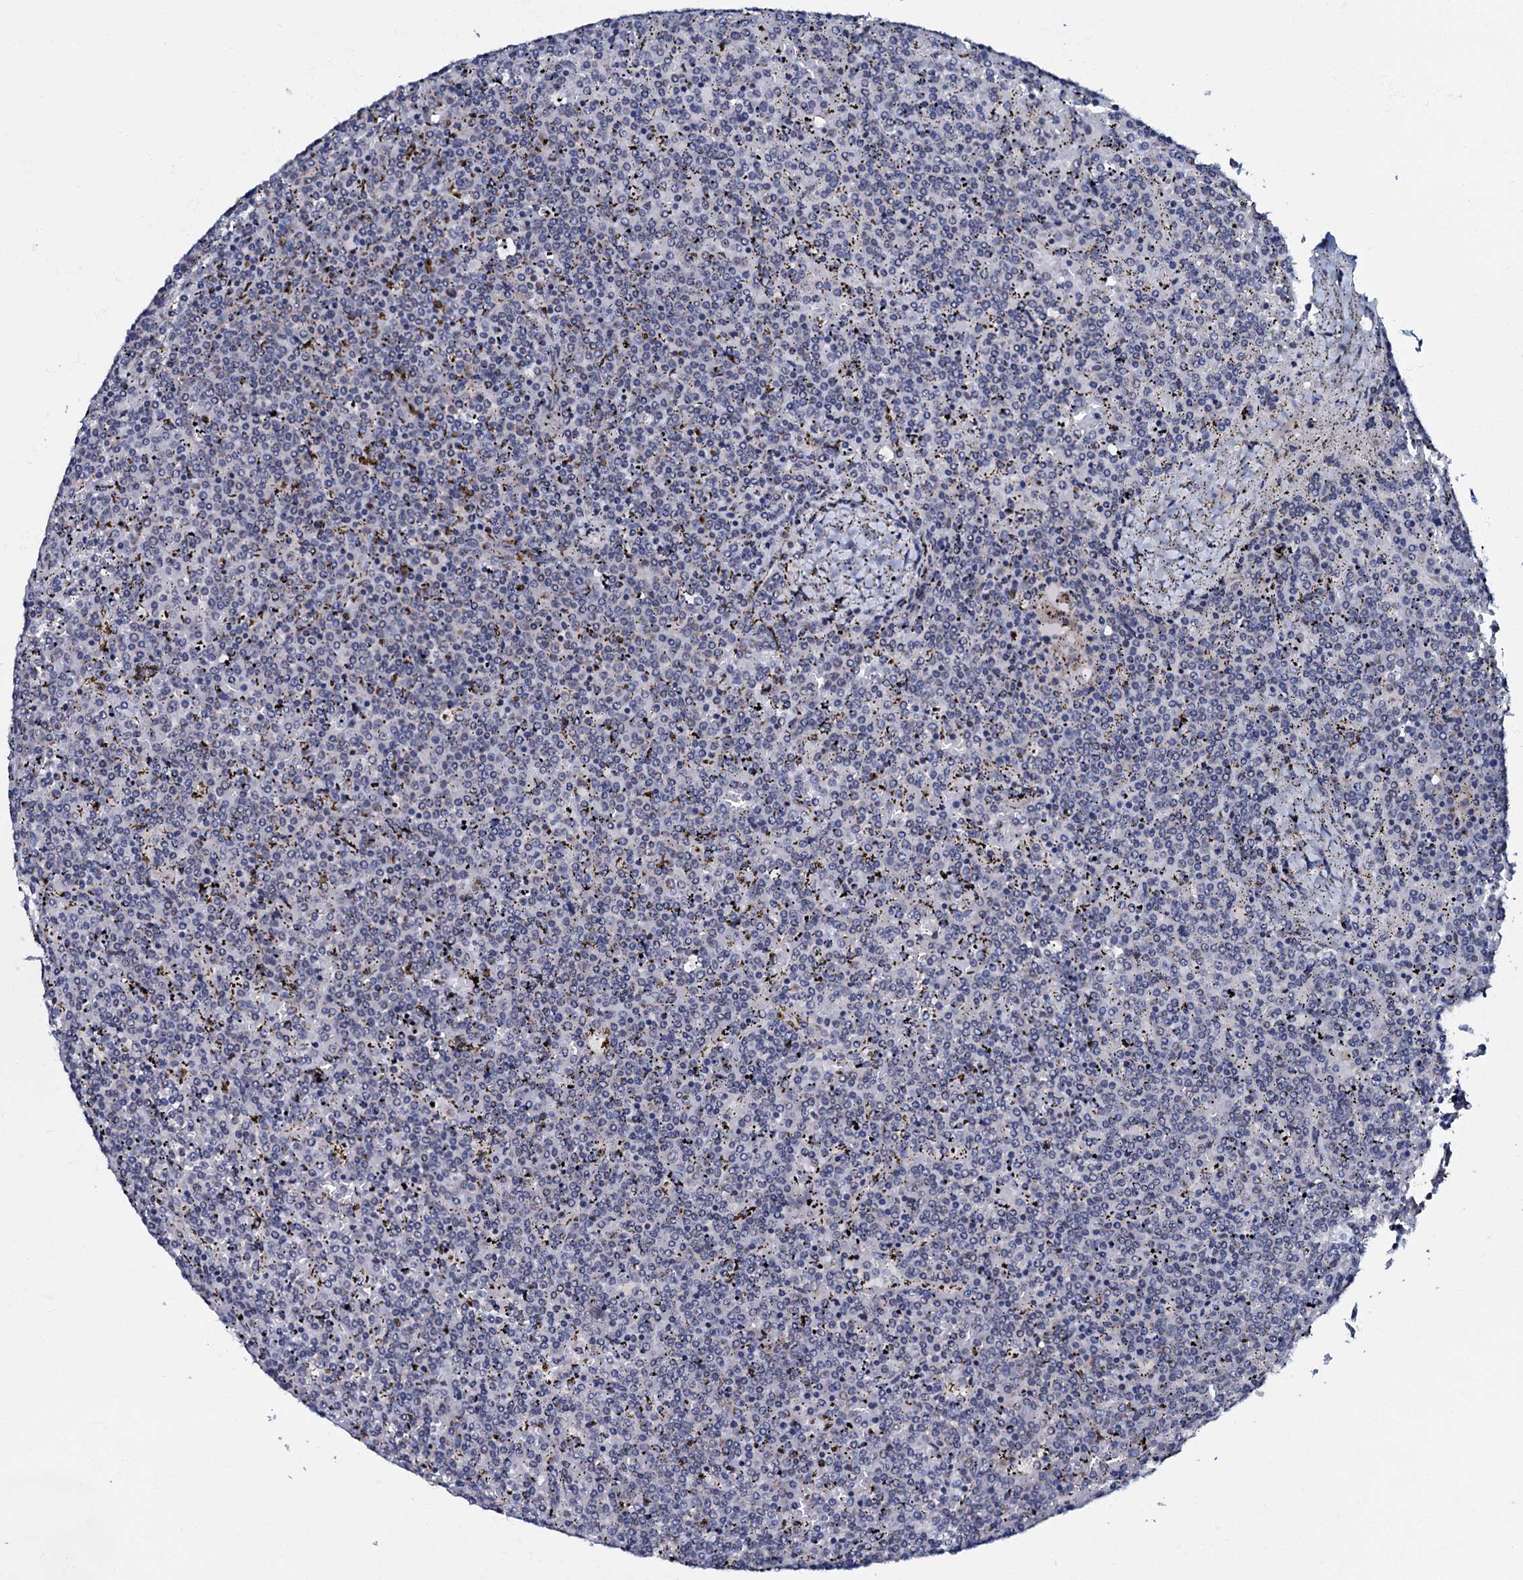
{"staining": {"intensity": "negative", "quantity": "none", "location": "none"}, "tissue": "lymphoma", "cell_type": "Tumor cells", "image_type": "cancer", "snomed": [{"axis": "morphology", "description": "Malignant lymphoma, non-Hodgkin's type, Low grade"}, {"axis": "topography", "description": "Spleen"}], "caption": "Immunohistochemical staining of malignant lymphoma, non-Hodgkin's type (low-grade) shows no significant positivity in tumor cells.", "gene": "MRPL51", "patient": {"sex": "female", "age": 19}}